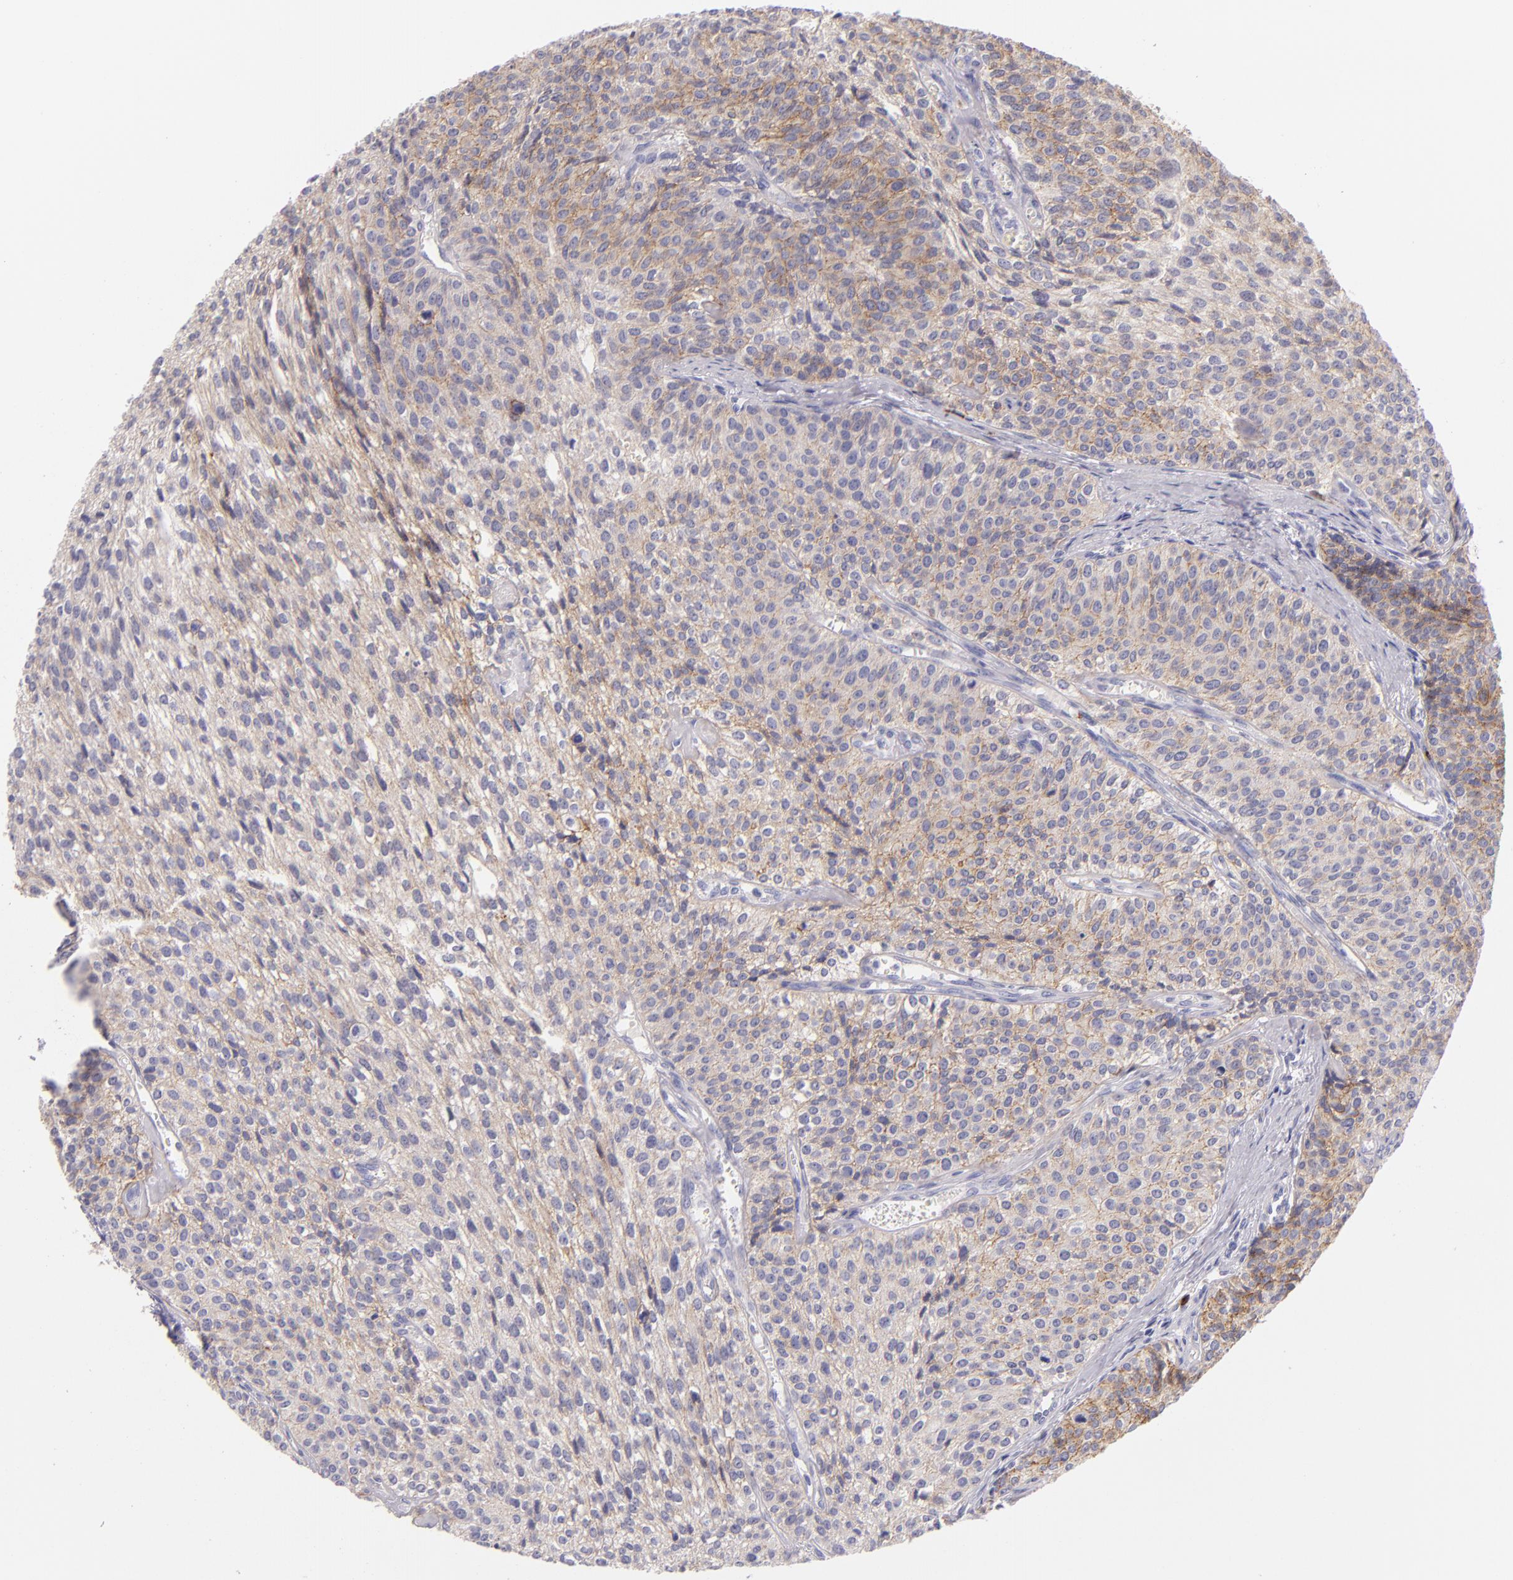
{"staining": {"intensity": "moderate", "quantity": ">75%", "location": "cytoplasmic/membranous"}, "tissue": "urothelial cancer", "cell_type": "Tumor cells", "image_type": "cancer", "snomed": [{"axis": "morphology", "description": "Urothelial carcinoma, Low grade"}, {"axis": "topography", "description": "Urinary bladder"}], "caption": "Low-grade urothelial carcinoma stained for a protein (brown) exhibits moderate cytoplasmic/membranous positive expression in about >75% of tumor cells.", "gene": "CDH3", "patient": {"sex": "female", "age": 73}}